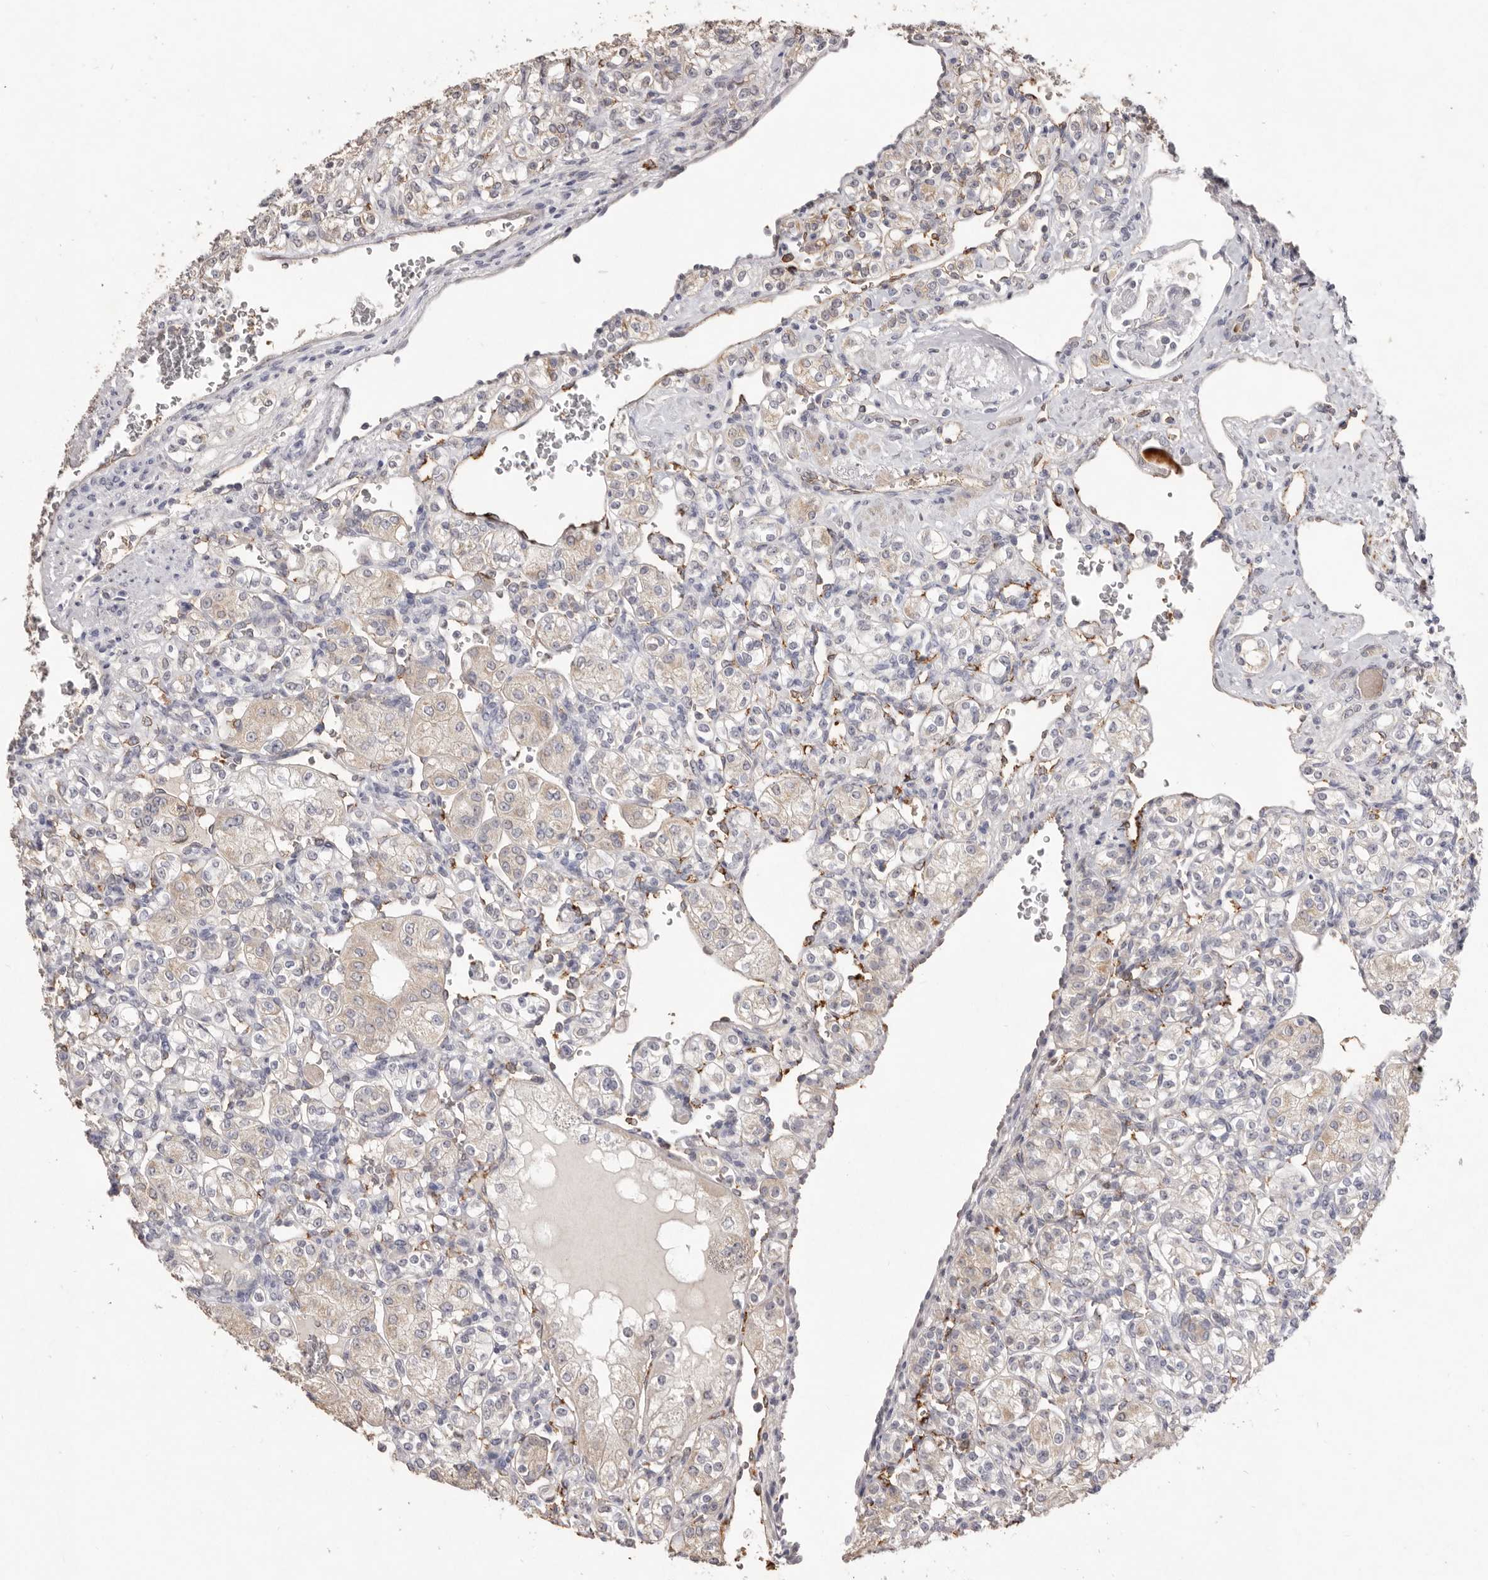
{"staining": {"intensity": "weak", "quantity": "<25%", "location": "cytoplasmic/membranous"}, "tissue": "renal cancer", "cell_type": "Tumor cells", "image_type": "cancer", "snomed": [{"axis": "morphology", "description": "Adenocarcinoma, NOS"}, {"axis": "topography", "description": "Kidney"}], "caption": "Immunohistochemical staining of renal cancer (adenocarcinoma) shows no significant staining in tumor cells.", "gene": "ZYG11B", "patient": {"sex": "male", "age": 77}}